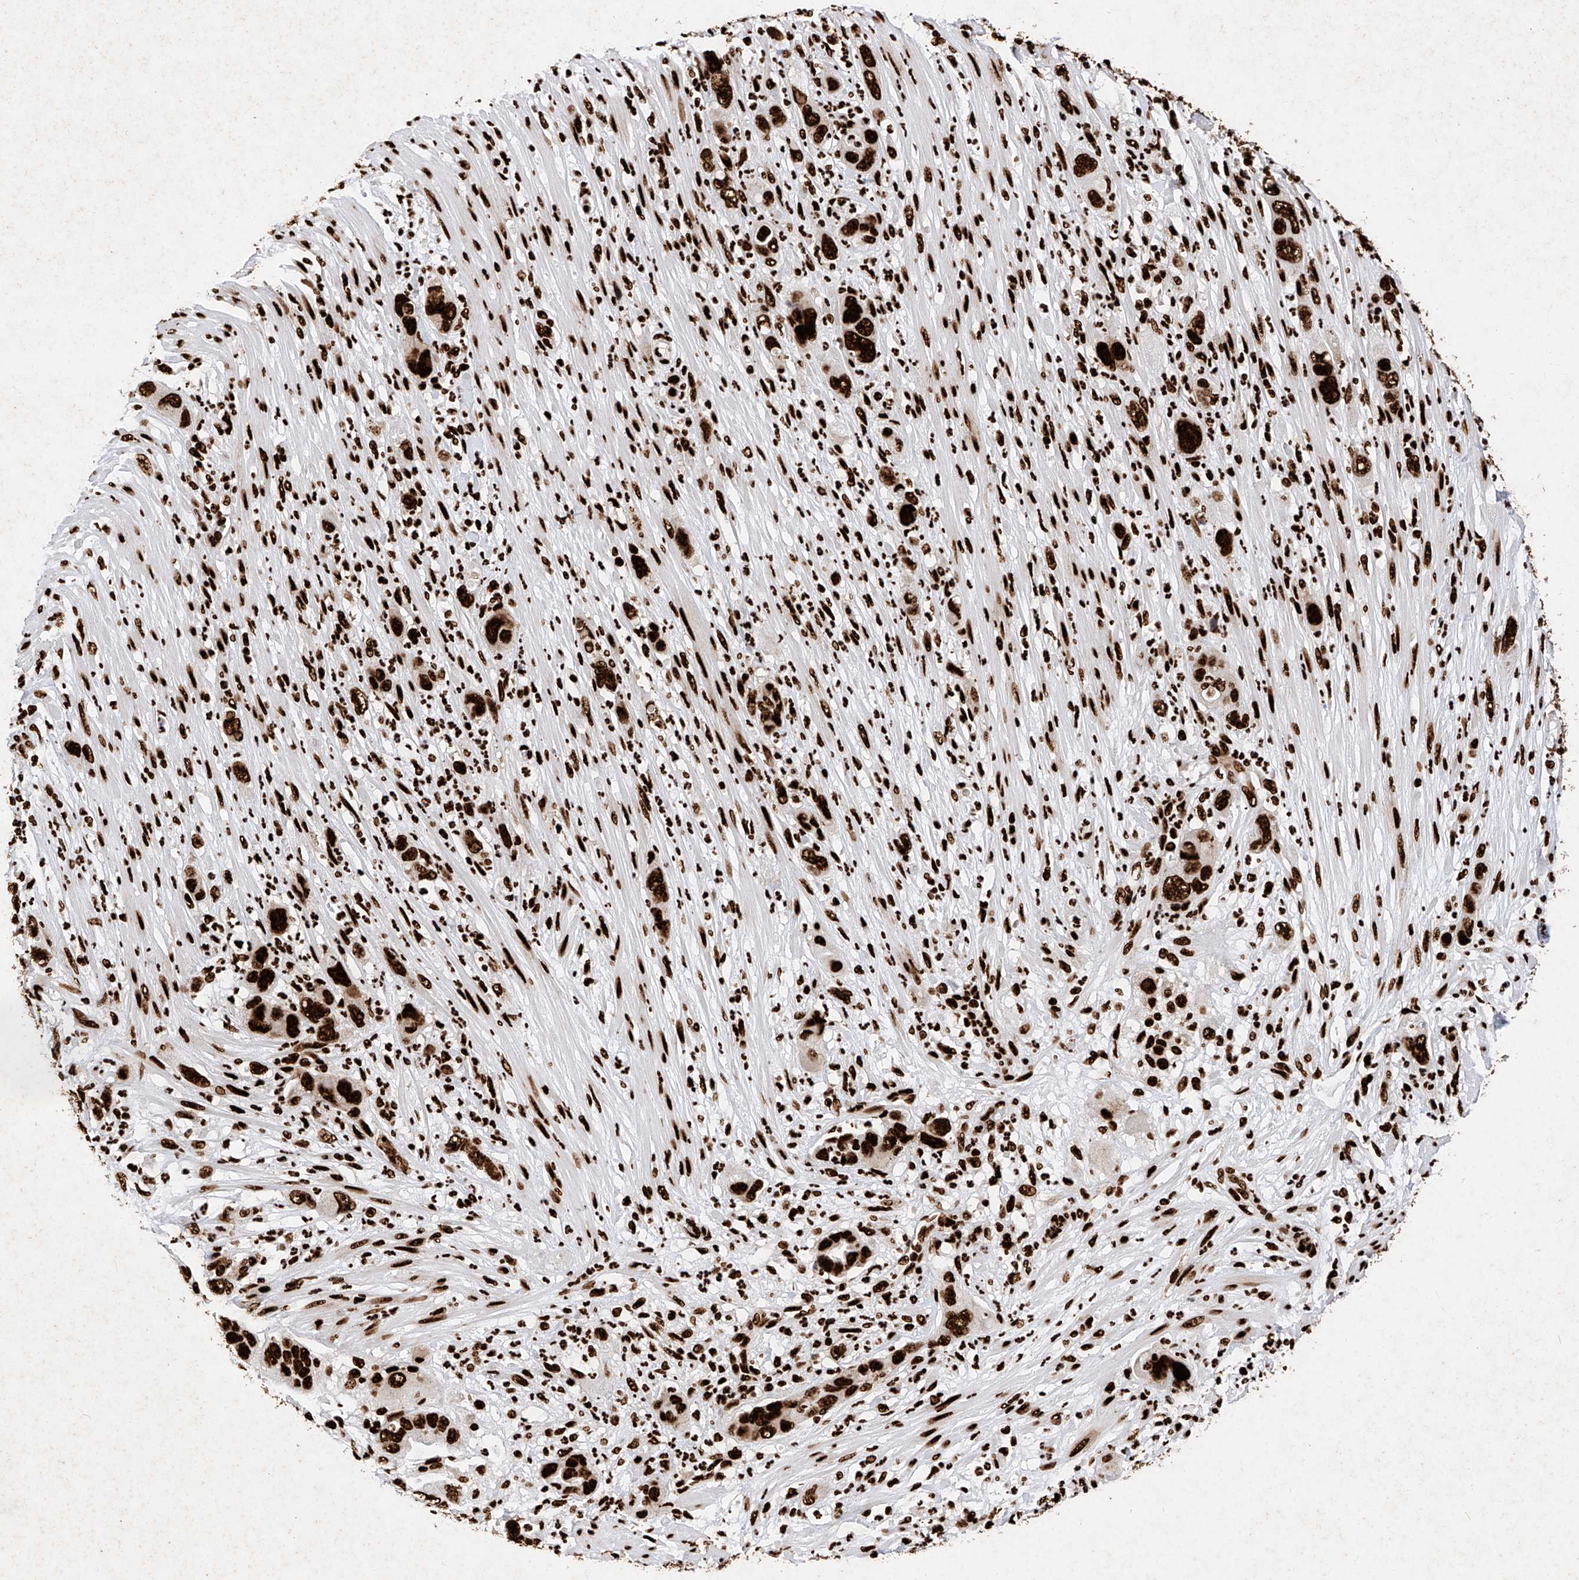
{"staining": {"intensity": "strong", "quantity": ">75%", "location": "nuclear"}, "tissue": "pancreatic cancer", "cell_type": "Tumor cells", "image_type": "cancer", "snomed": [{"axis": "morphology", "description": "Adenocarcinoma, NOS"}, {"axis": "topography", "description": "Pancreas"}], "caption": "Strong nuclear expression for a protein is identified in approximately >75% of tumor cells of adenocarcinoma (pancreatic) using immunohistochemistry (IHC).", "gene": "SRSF6", "patient": {"sex": "female", "age": 71}}